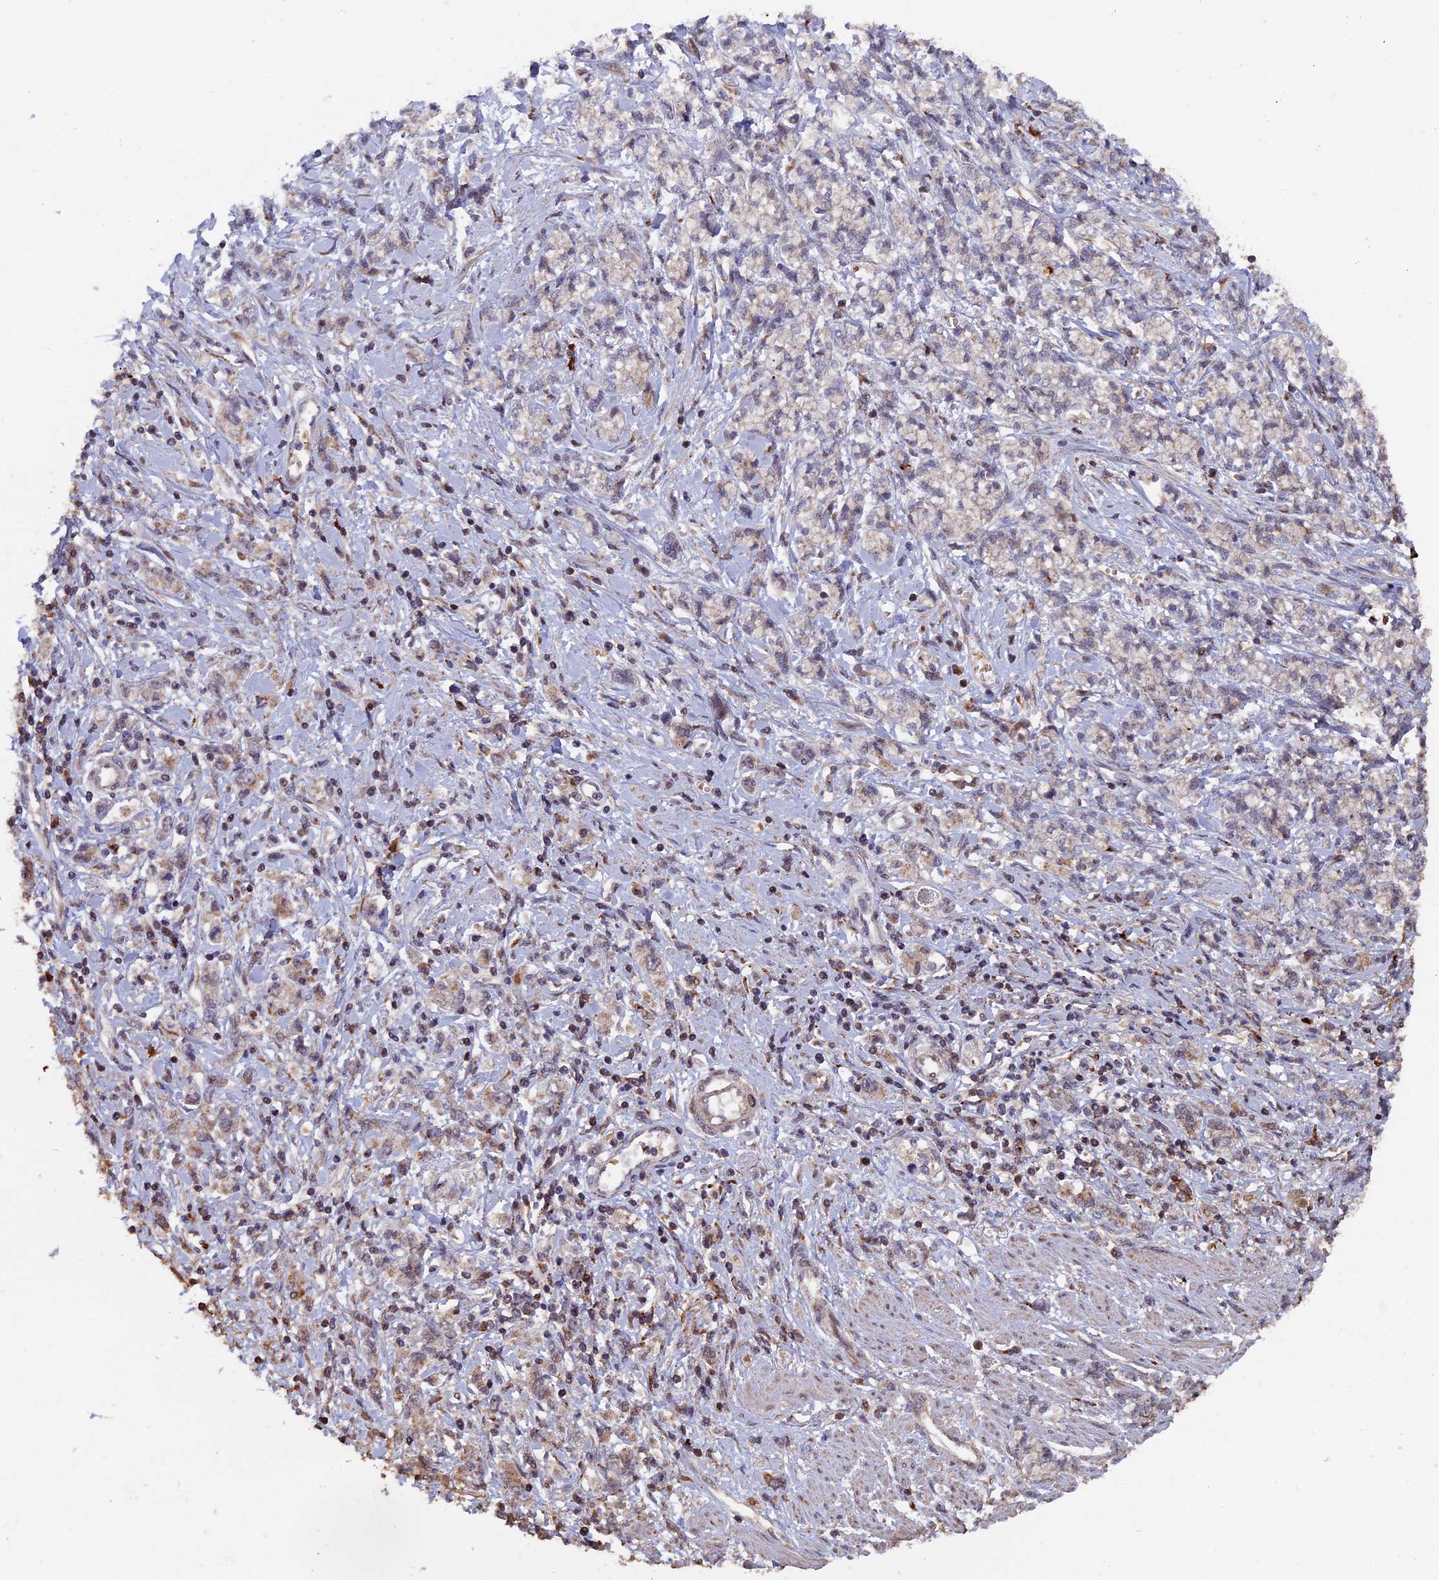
{"staining": {"intensity": "negative", "quantity": "none", "location": "none"}, "tissue": "stomach cancer", "cell_type": "Tumor cells", "image_type": "cancer", "snomed": [{"axis": "morphology", "description": "Adenocarcinoma, NOS"}, {"axis": "topography", "description": "Stomach"}], "caption": "This is an immunohistochemistry (IHC) micrograph of adenocarcinoma (stomach). There is no positivity in tumor cells.", "gene": "RASGRF1", "patient": {"sex": "female", "age": 76}}